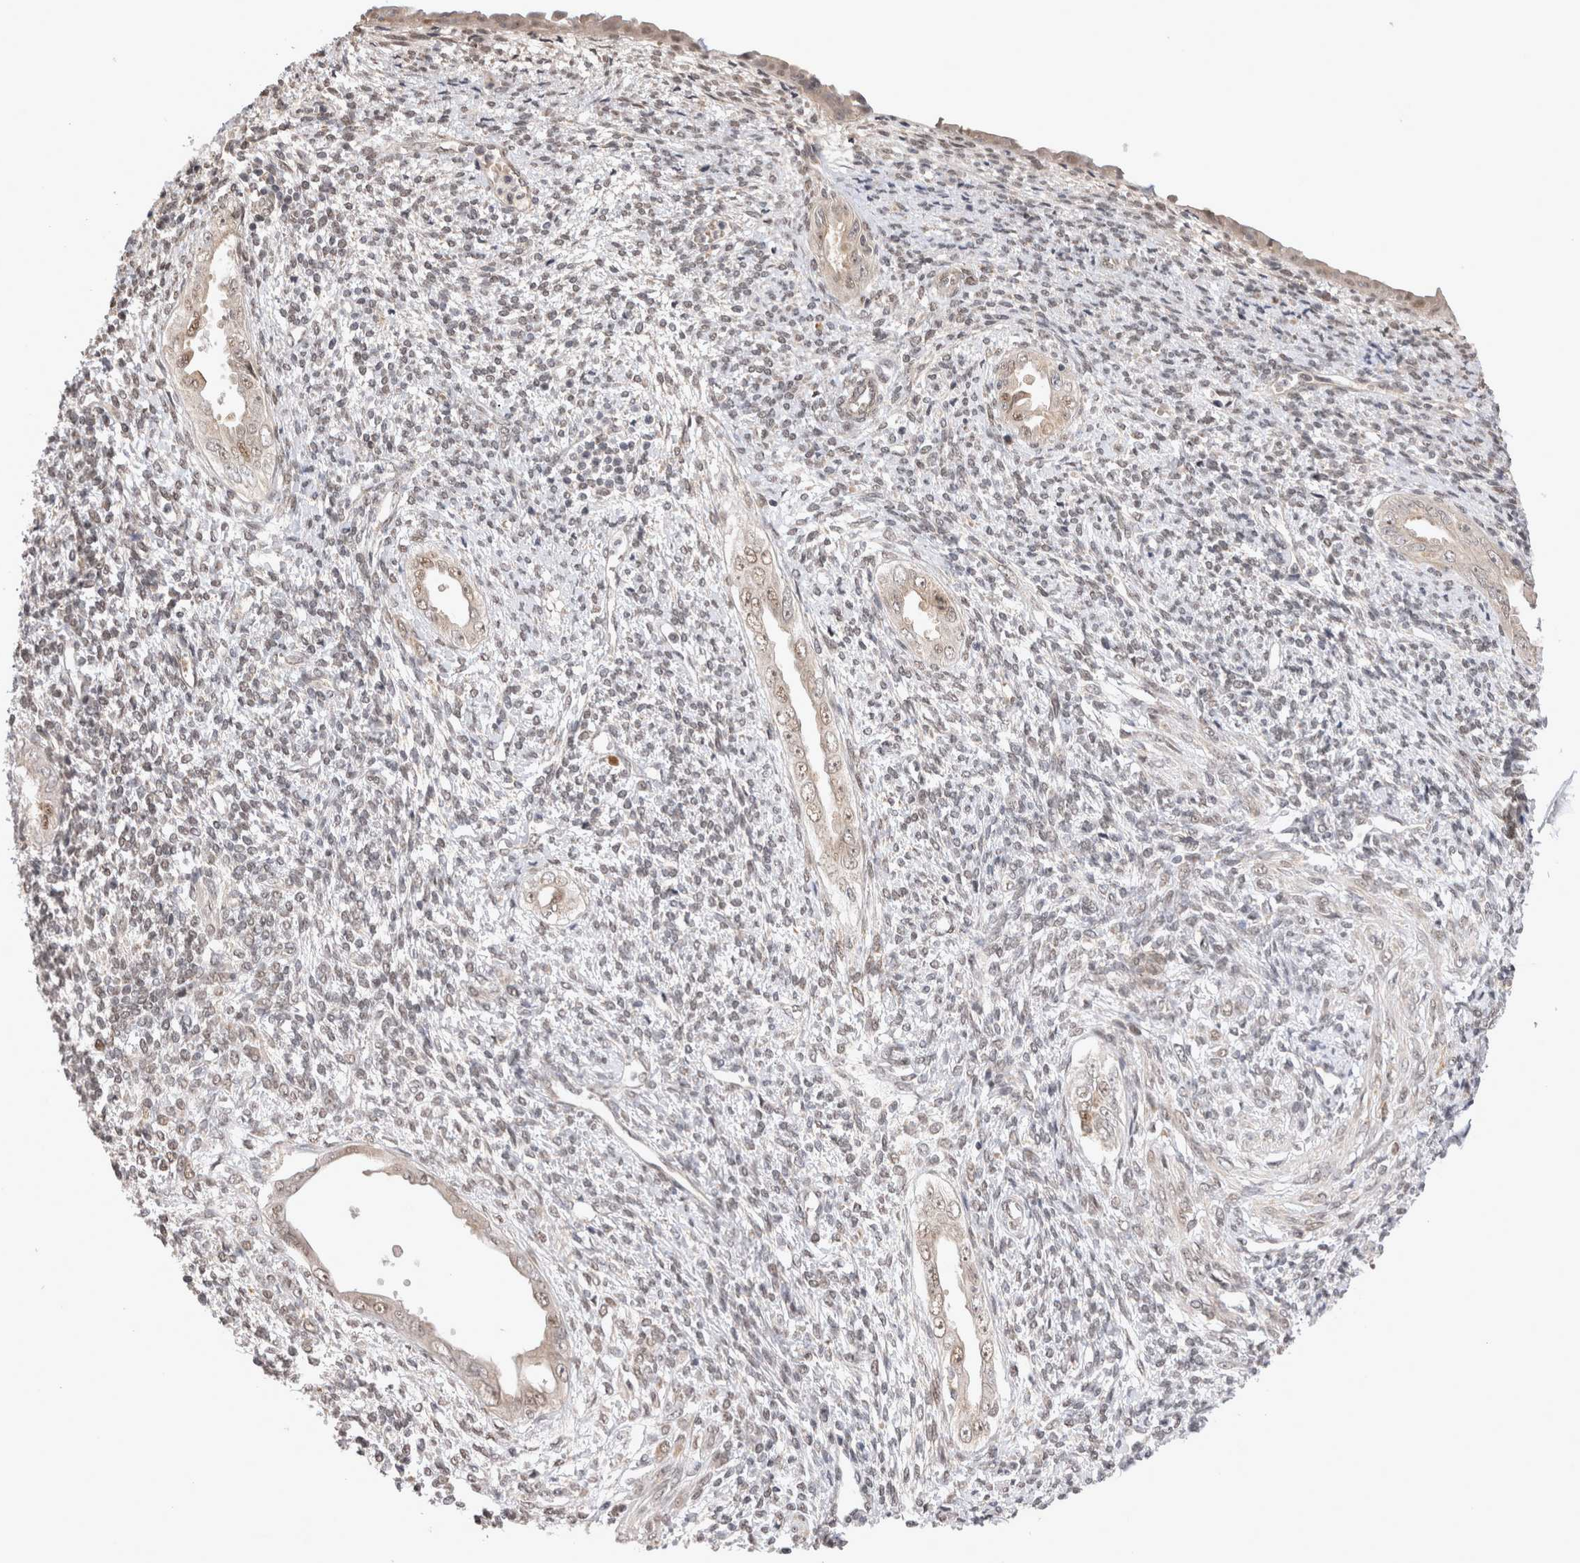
{"staining": {"intensity": "weak", "quantity": "25%-75%", "location": "nuclear"}, "tissue": "endometrium", "cell_type": "Cells in endometrial stroma", "image_type": "normal", "snomed": [{"axis": "morphology", "description": "Normal tissue, NOS"}, {"axis": "topography", "description": "Endometrium"}], "caption": "About 25%-75% of cells in endometrial stroma in normal endometrium display weak nuclear protein staining as visualized by brown immunohistochemical staining.", "gene": "TMEM65", "patient": {"sex": "female", "age": 66}}